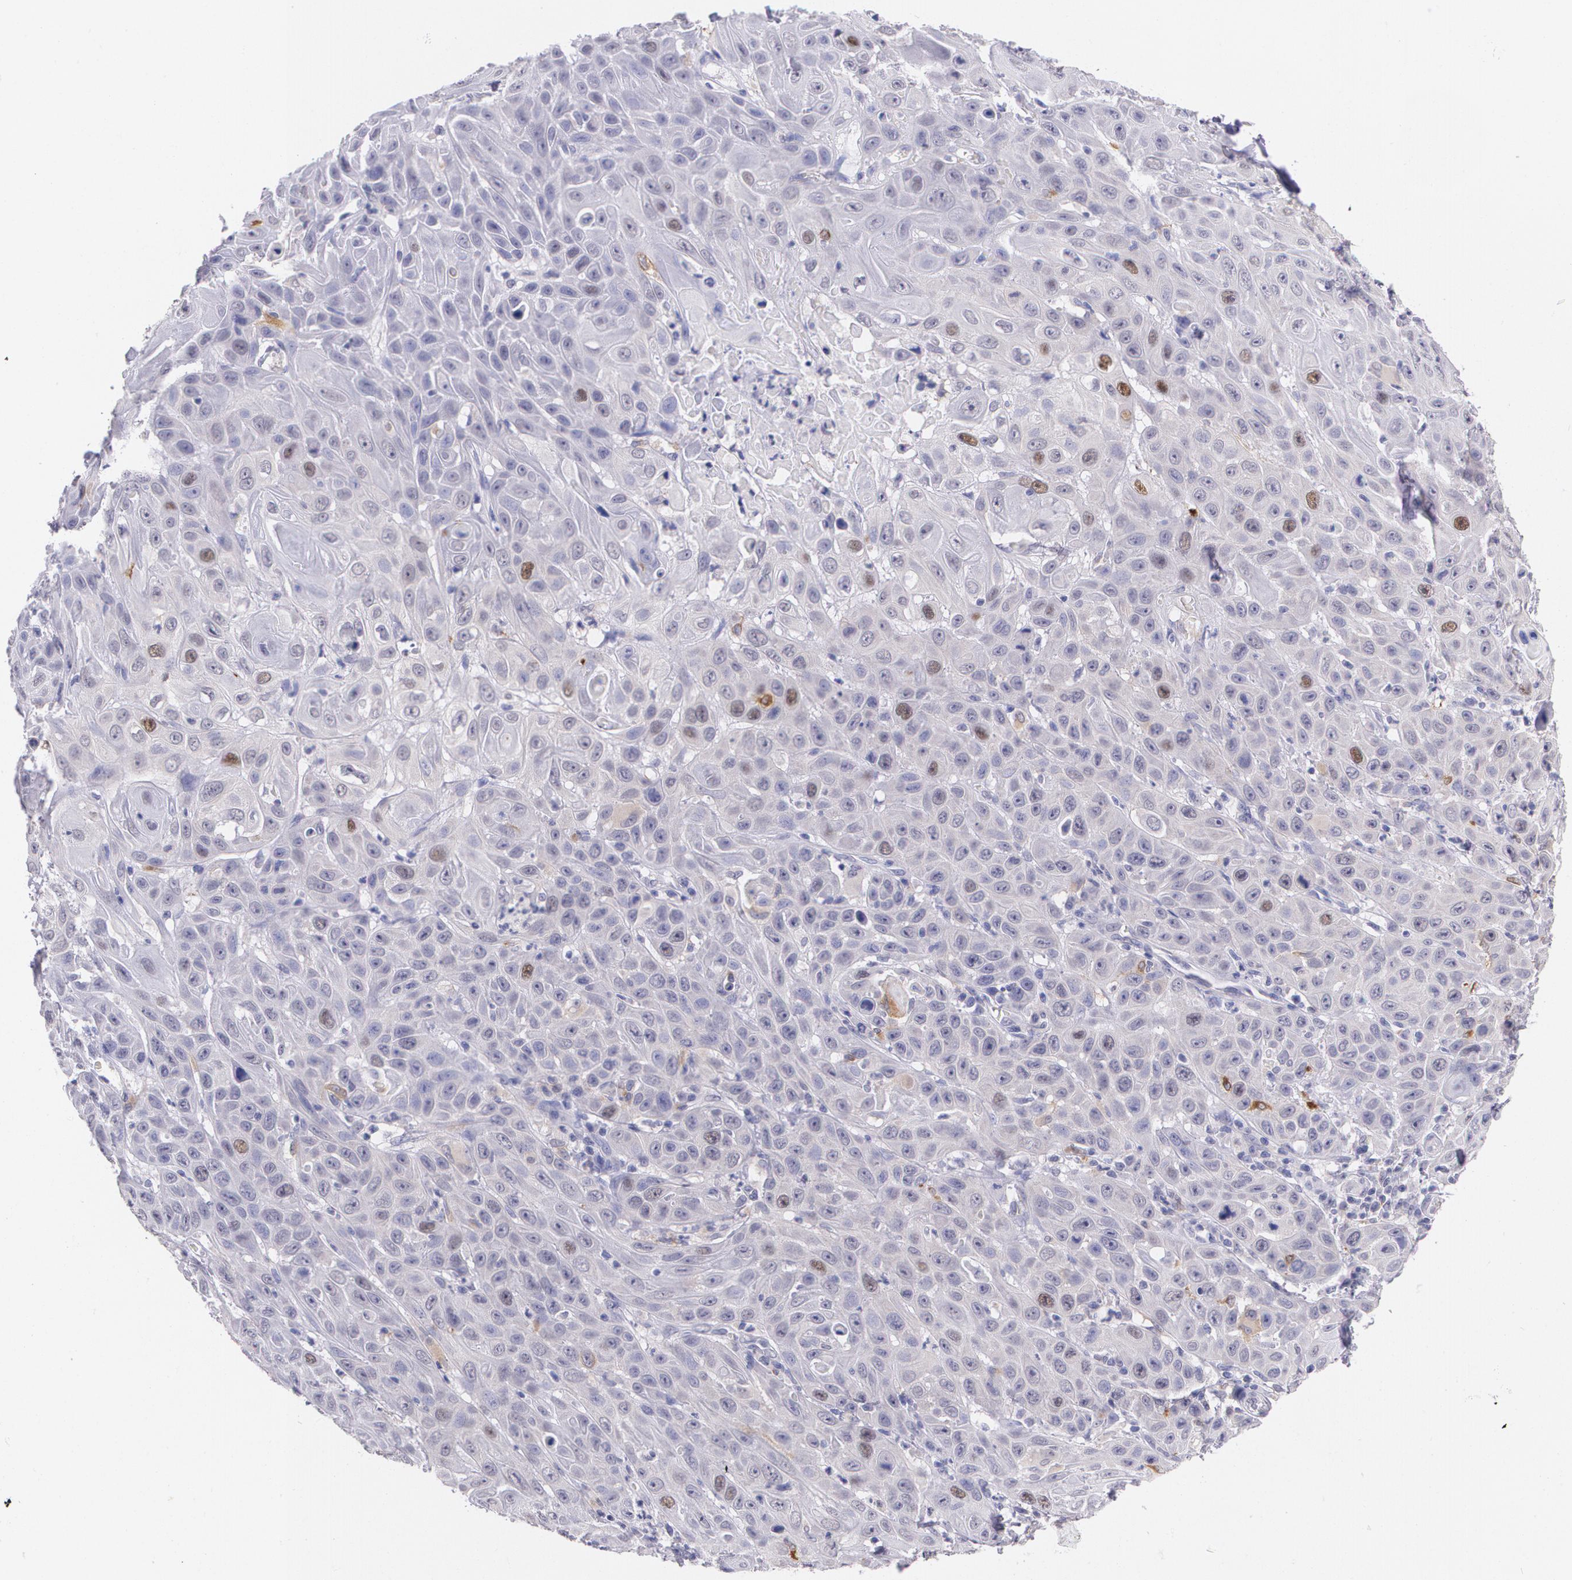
{"staining": {"intensity": "negative", "quantity": "none", "location": "none"}, "tissue": "skin cancer", "cell_type": "Tumor cells", "image_type": "cancer", "snomed": [{"axis": "morphology", "description": "Squamous cell carcinoma, NOS"}, {"axis": "topography", "description": "Skin"}], "caption": "Human skin cancer (squamous cell carcinoma) stained for a protein using immunohistochemistry exhibits no expression in tumor cells.", "gene": "RTN1", "patient": {"sex": "male", "age": 84}}